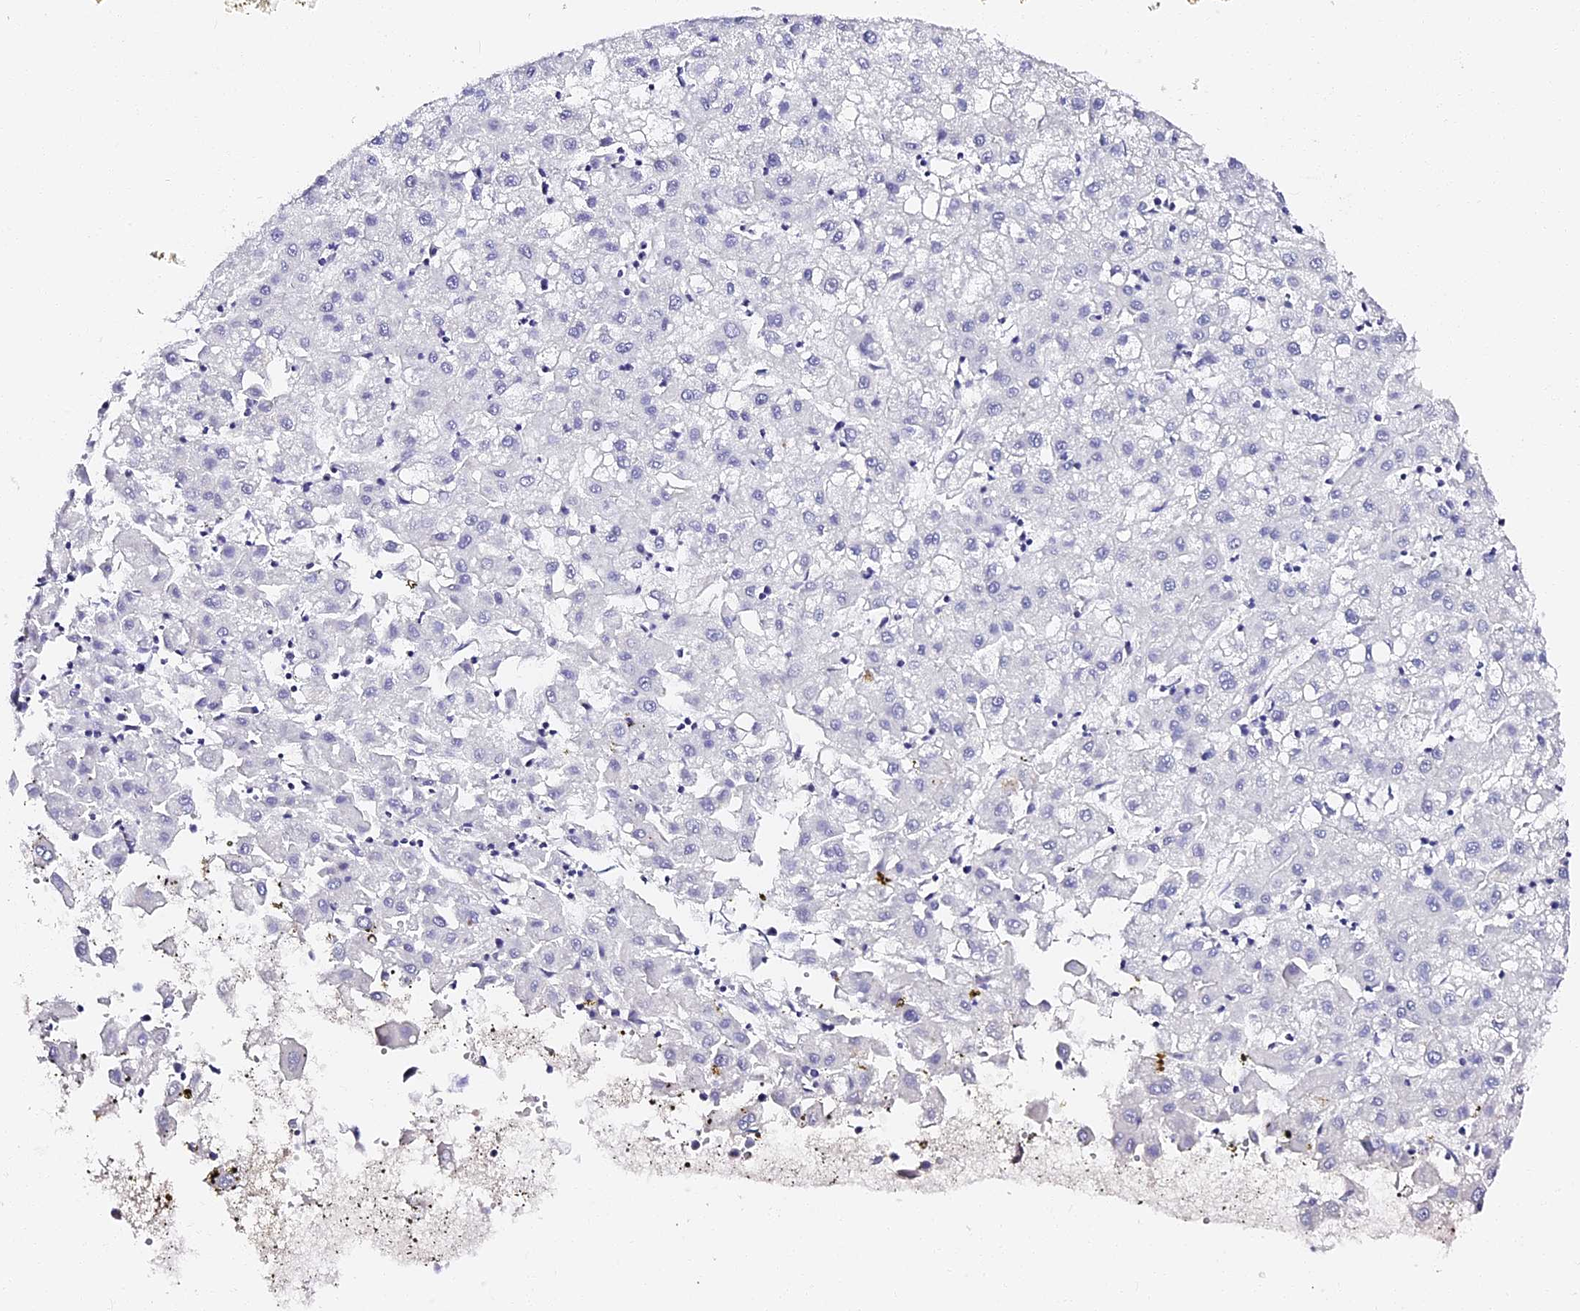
{"staining": {"intensity": "negative", "quantity": "none", "location": "none"}, "tissue": "liver cancer", "cell_type": "Tumor cells", "image_type": "cancer", "snomed": [{"axis": "morphology", "description": "Carcinoma, Hepatocellular, NOS"}, {"axis": "topography", "description": "Liver"}], "caption": "Hepatocellular carcinoma (liver) stained for a protein using IHC demonstrates no positivity tumor cells.", "gene": "VPS33B", "patient": {"sex": "male", "age": 72}}